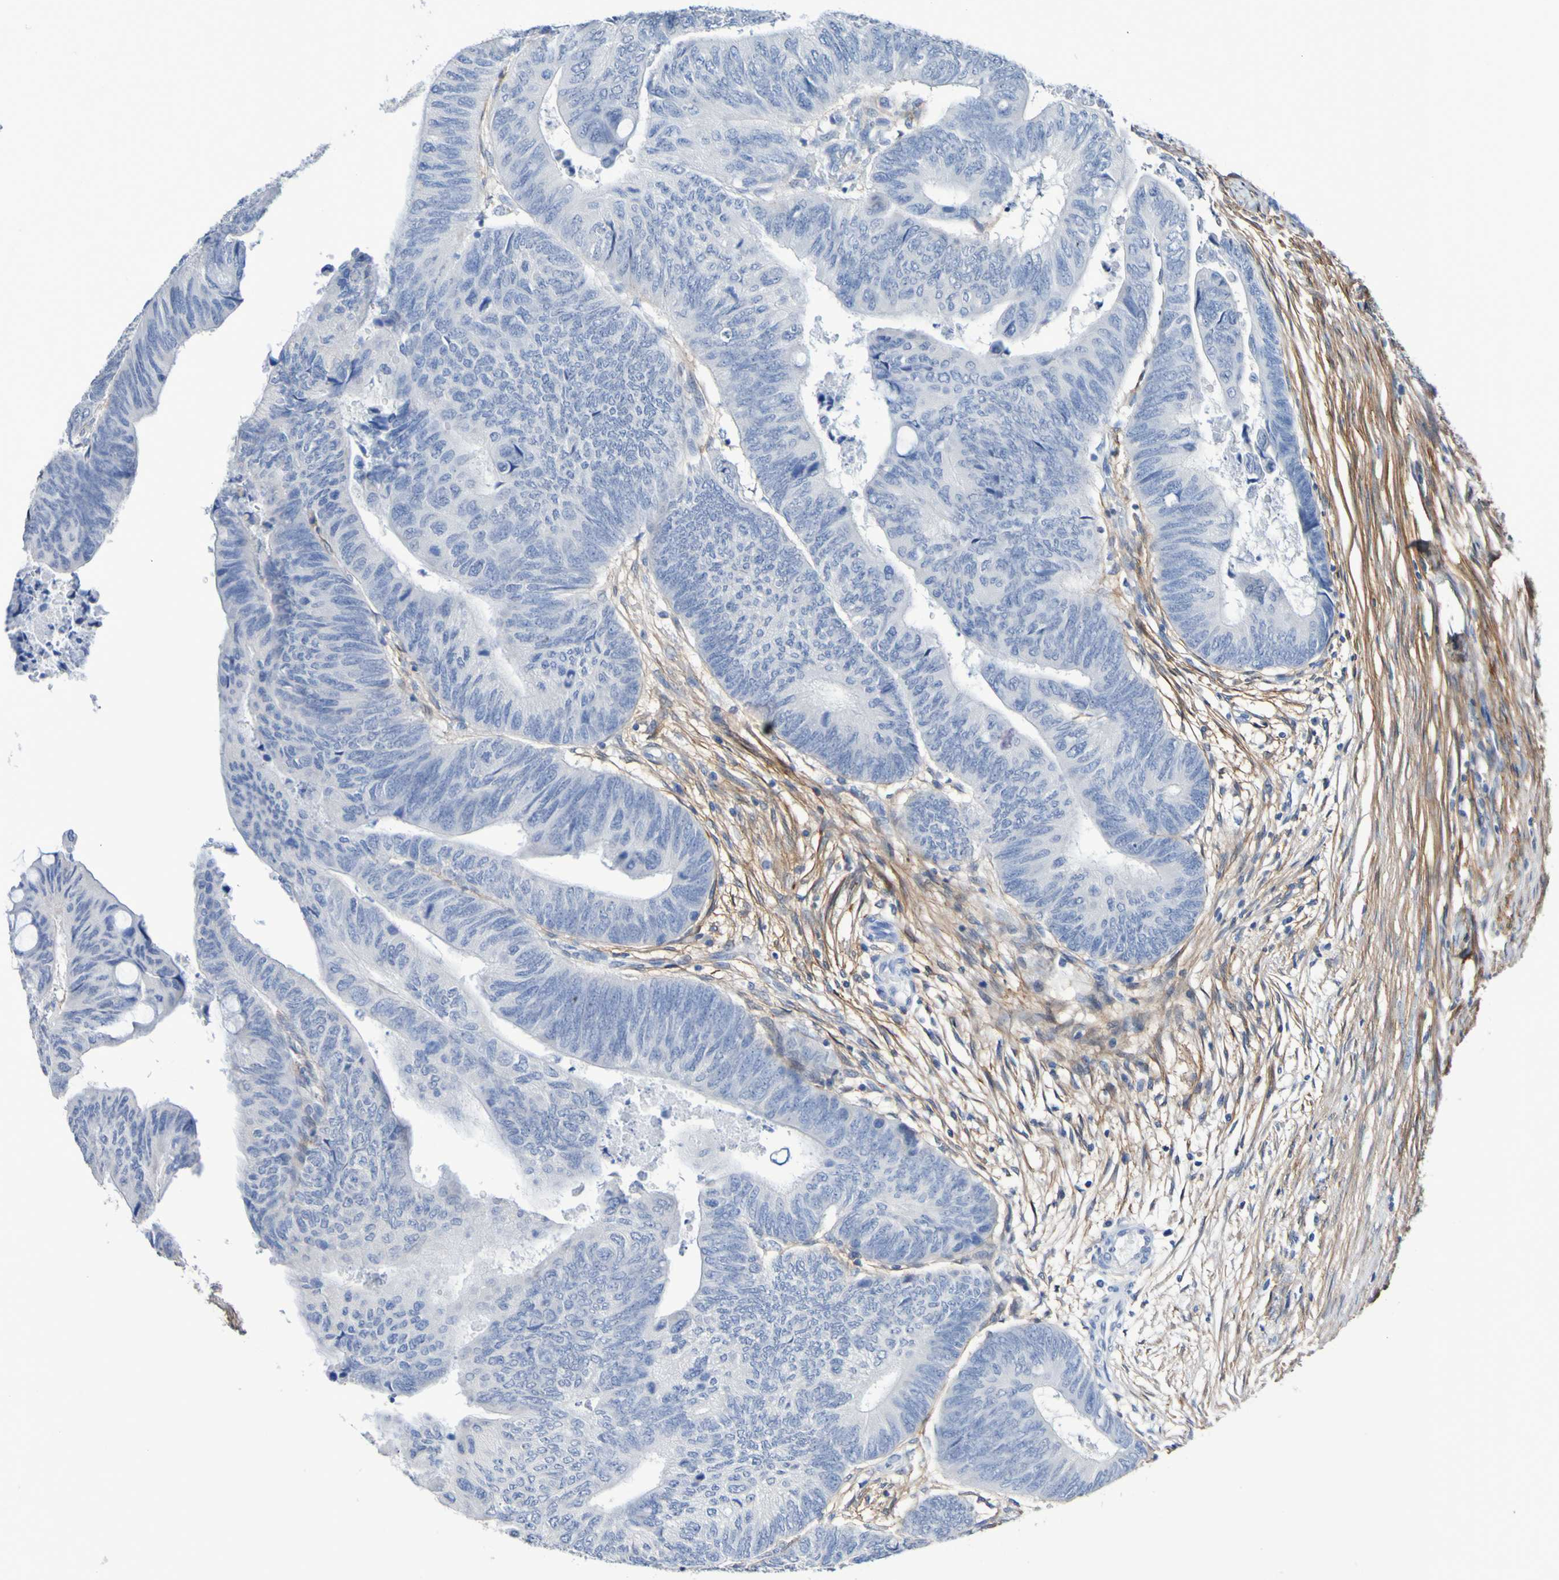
{"staining": {"intensity": "negative", "quantity": "none", "location": "none"}, "tissue": "colorectal cancer", "cell_type": "Tumor cells", "image_type": "cancer", "snomed": [{"axis": "morphology", "description": "Normal tissue, NOS"}, {"axis": "morphology", "description": "Adenocarcinoma, NOS"}, {"axis": "topography", "description": "Rectum"}, {"axis": "topography", "description": "Peripheral nerve tissue"}], "caption": "The photomicrograph reveals no significant staining in tumor cells of colorectal cancer (adenocarcinoma).", "gene": "SGCB", "patient": {"sex": "male", "age": 92}}